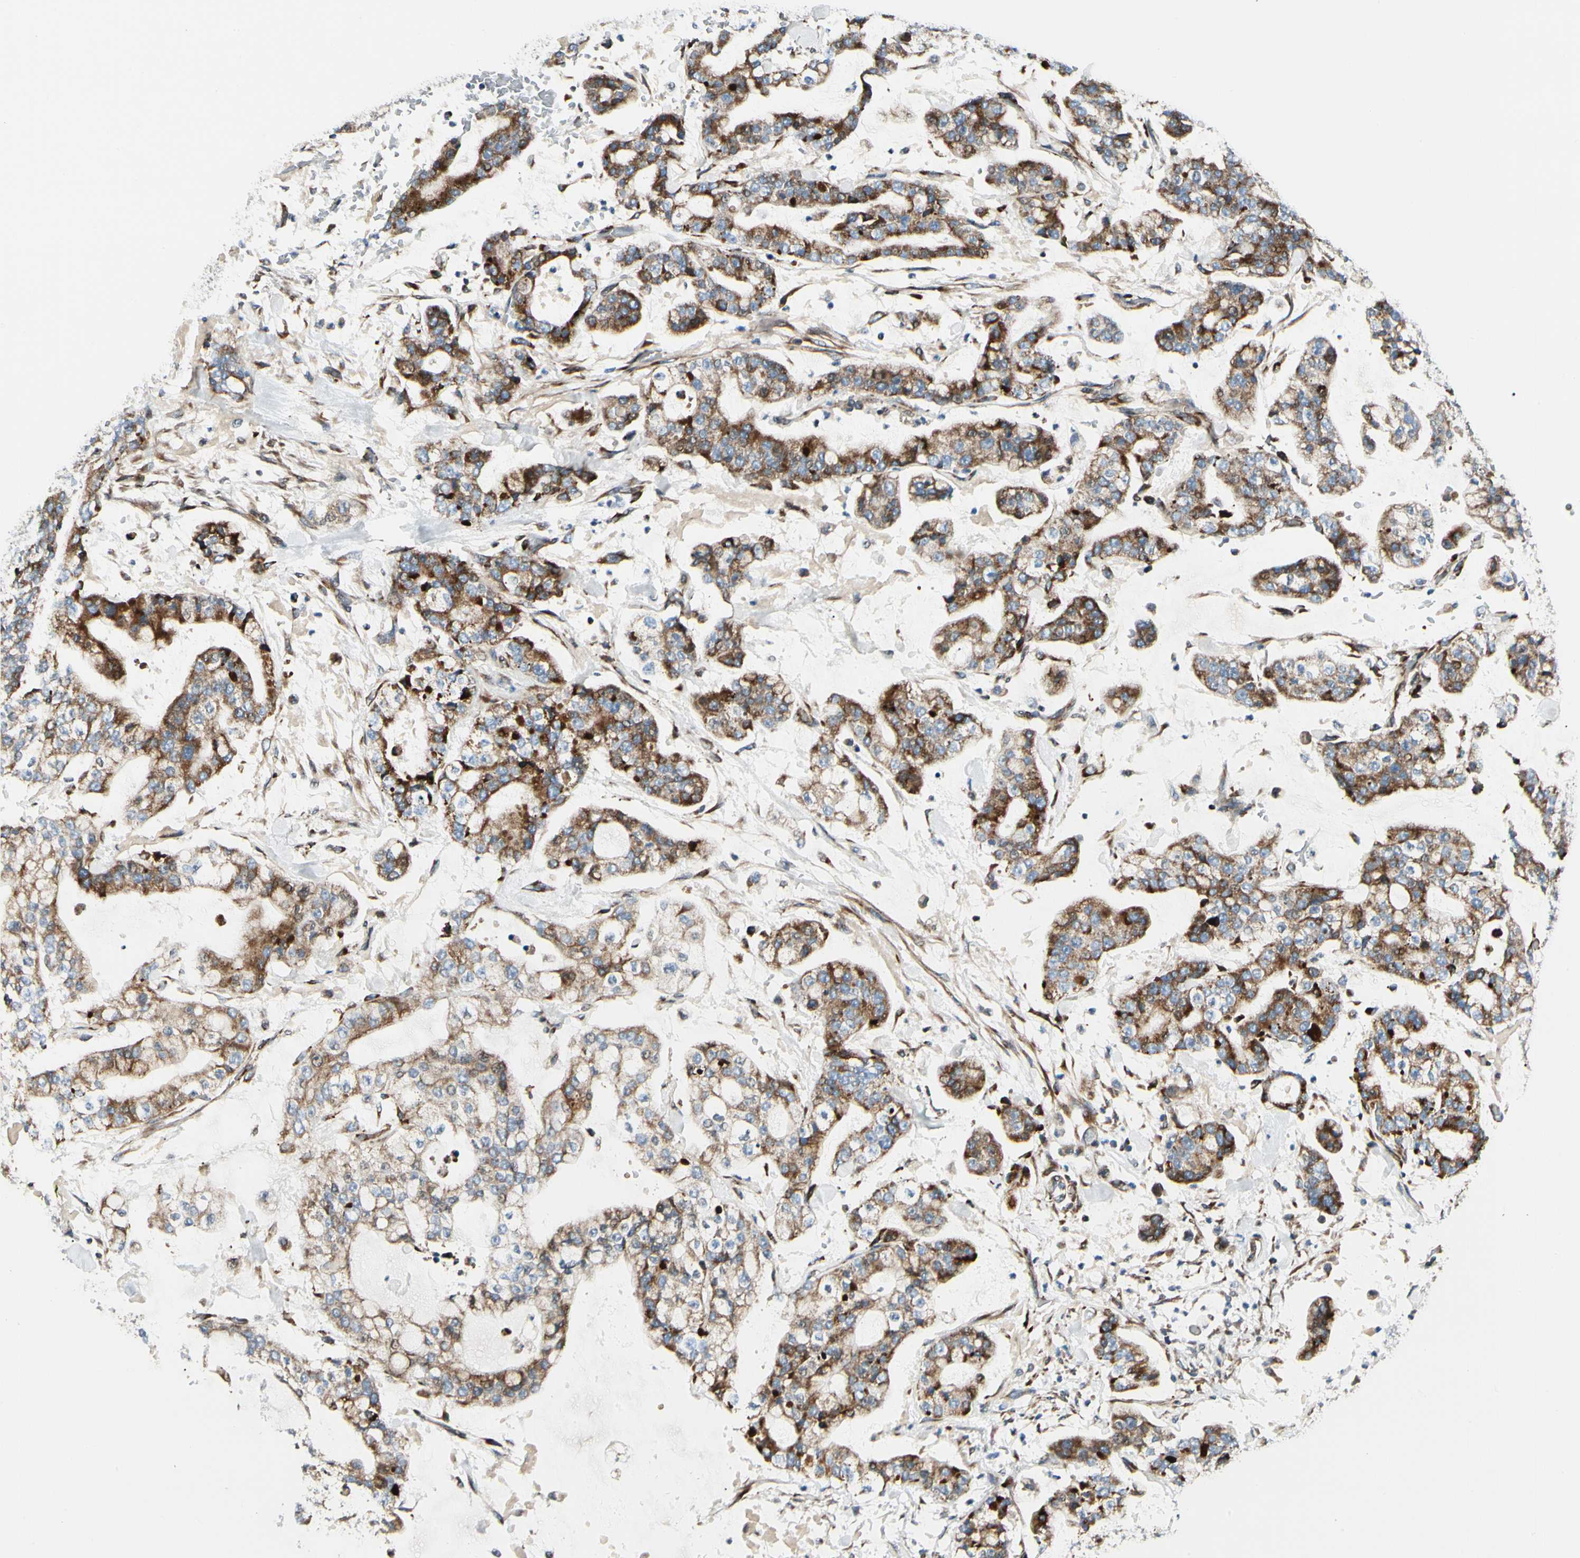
{"staining": {"intensity": "moderate", "quantity": ">75%", "location": "cytoplasmic/membranous"}, "tissue": "stomach cancer", "cell_type": "Tumor cells", "image_type": "cancer", "snomed": [{"axis": "morphology", "description": "Normal tissue, NOS"}, {"axis": "morphology", "description": "Adenocarcinoma, NOS"}, {"axis": "topography", "description": "Stomach, upper"}, {"axis": "topography", "description": "Stomach"}], "caption": "Moderate cytoplasmic/membranous staining is appreciated in approximately >75% of tumor cells in stomach cancer (adenocarcinoma).", "gene": "MRPL9", "patient": {"sex": "male", "age": 76}}